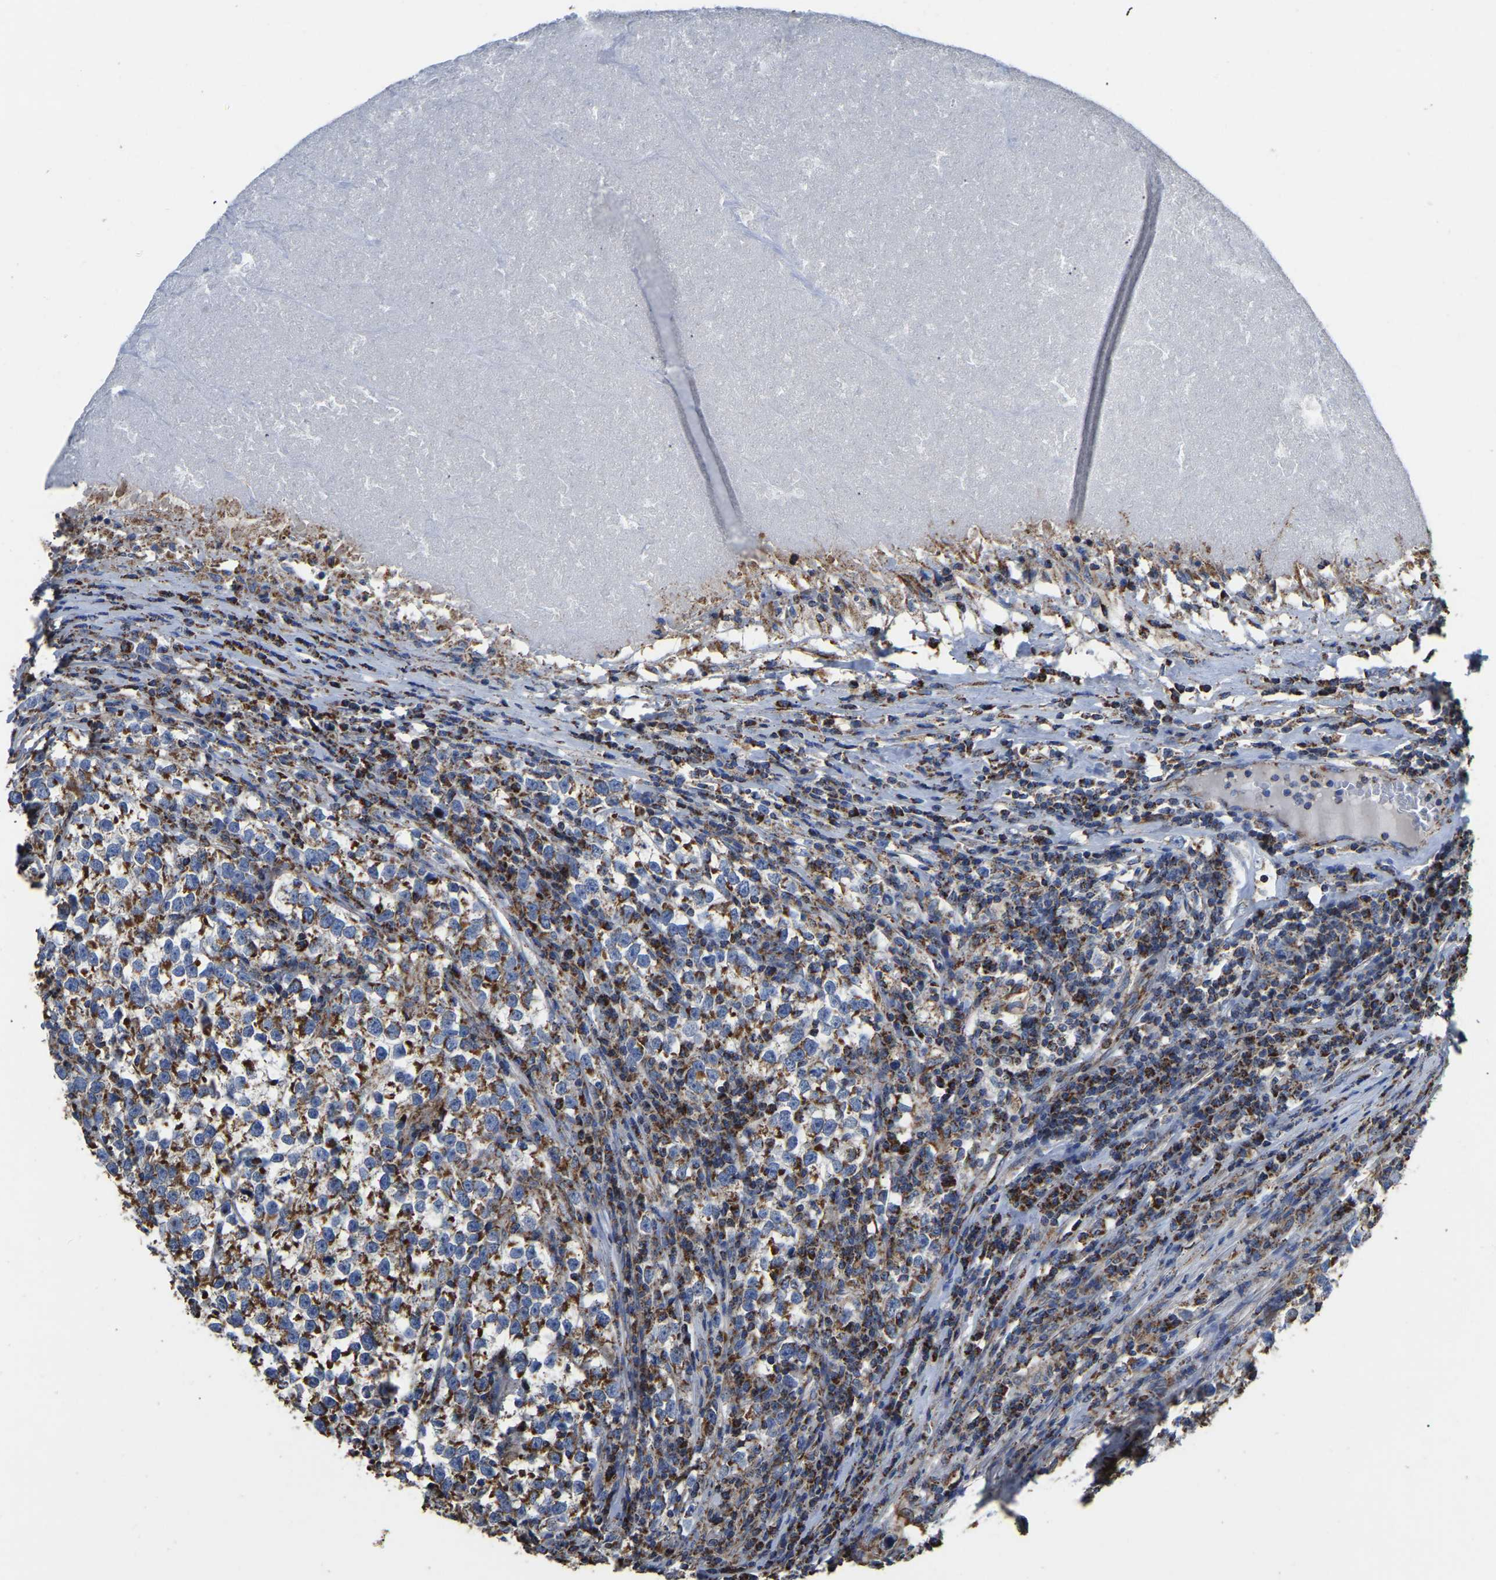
{"staining": {"intensity": "strong", "quantity": "25%-75%", "location": "cytoplasmic/membranous"}, "tissue": "testis cancer", "cell_type": "Tumor cells", "image_type": "cancer", "snomed": [{"axis": "morphology", "description": "Normal tissue, NOS"}, {"axis": "morphology", "description": "Seminoma, NOS"}, {"axis": "topography", "description": "Testis"}], "caption": "Immunohistochemical staining of human testis cancer shows strong cytoplasmic/membranous protein staining in about 25%-75% of tumor cells. The staining is performed using DAB (3,3'-diaminobenzidine) brown chromogen to label protein expression. The nuclei are counter-stained blue using hematoxylin.", "gene": "ETFA", "patient": {"sex": "male", "age": 43}}